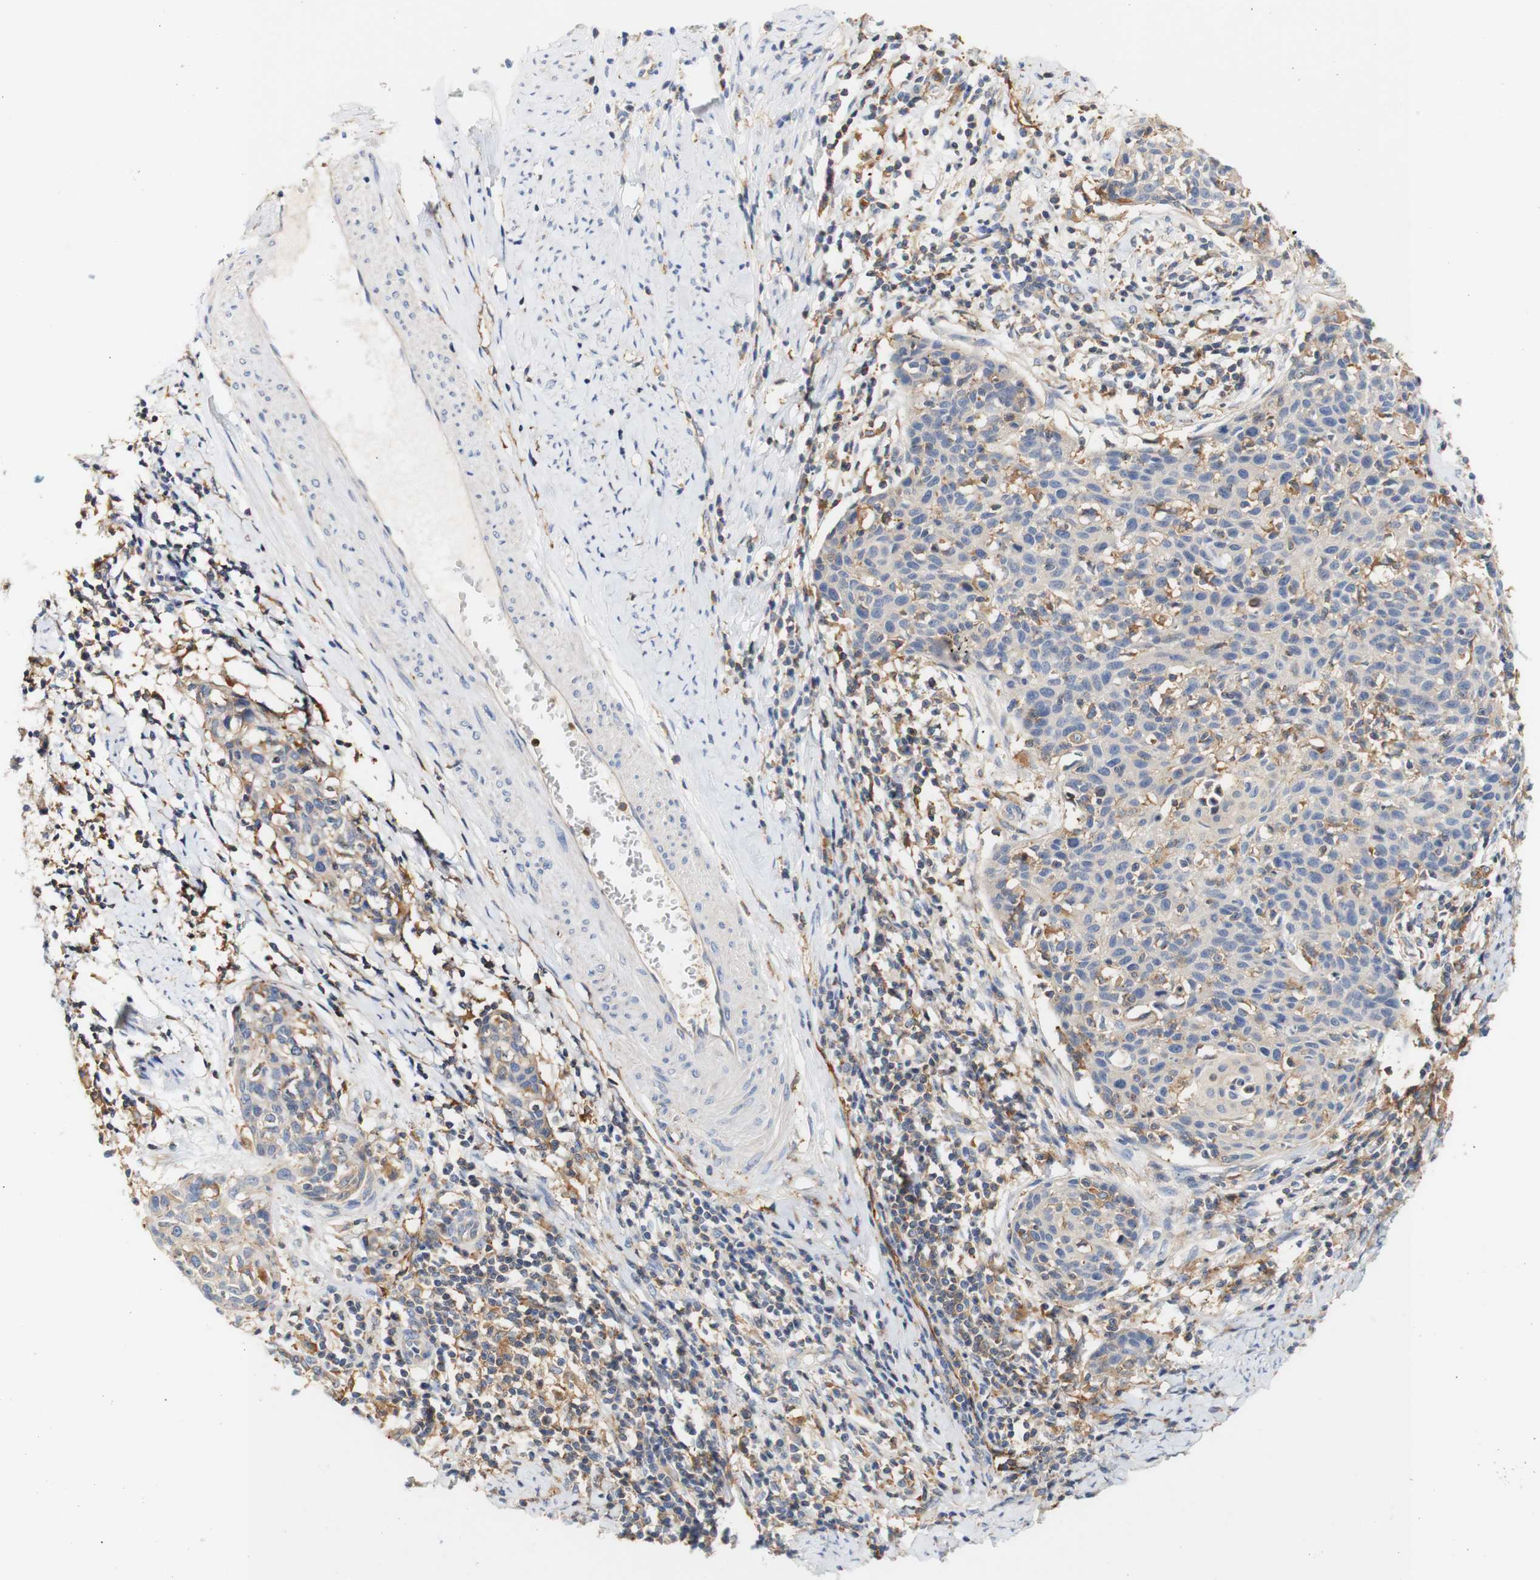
{"staining": {"intensity": "negative", "quantity": "none", "location": "none"}, "tissue": "cervical cancer", "cell_type": "Tumor cells", "image_type": "cancer", "snomed": [{"axis": "morphology", "description": "Squamous cell carcinoma, NOS"}, {"axis": "topography", "description": "Cervix"}], "caption": "Tumor cells are negative for protein expression in human cervical squamous cell carcinoma.", "gene": "PCDH7", "patient": {"sex": "female", "age": 38}}